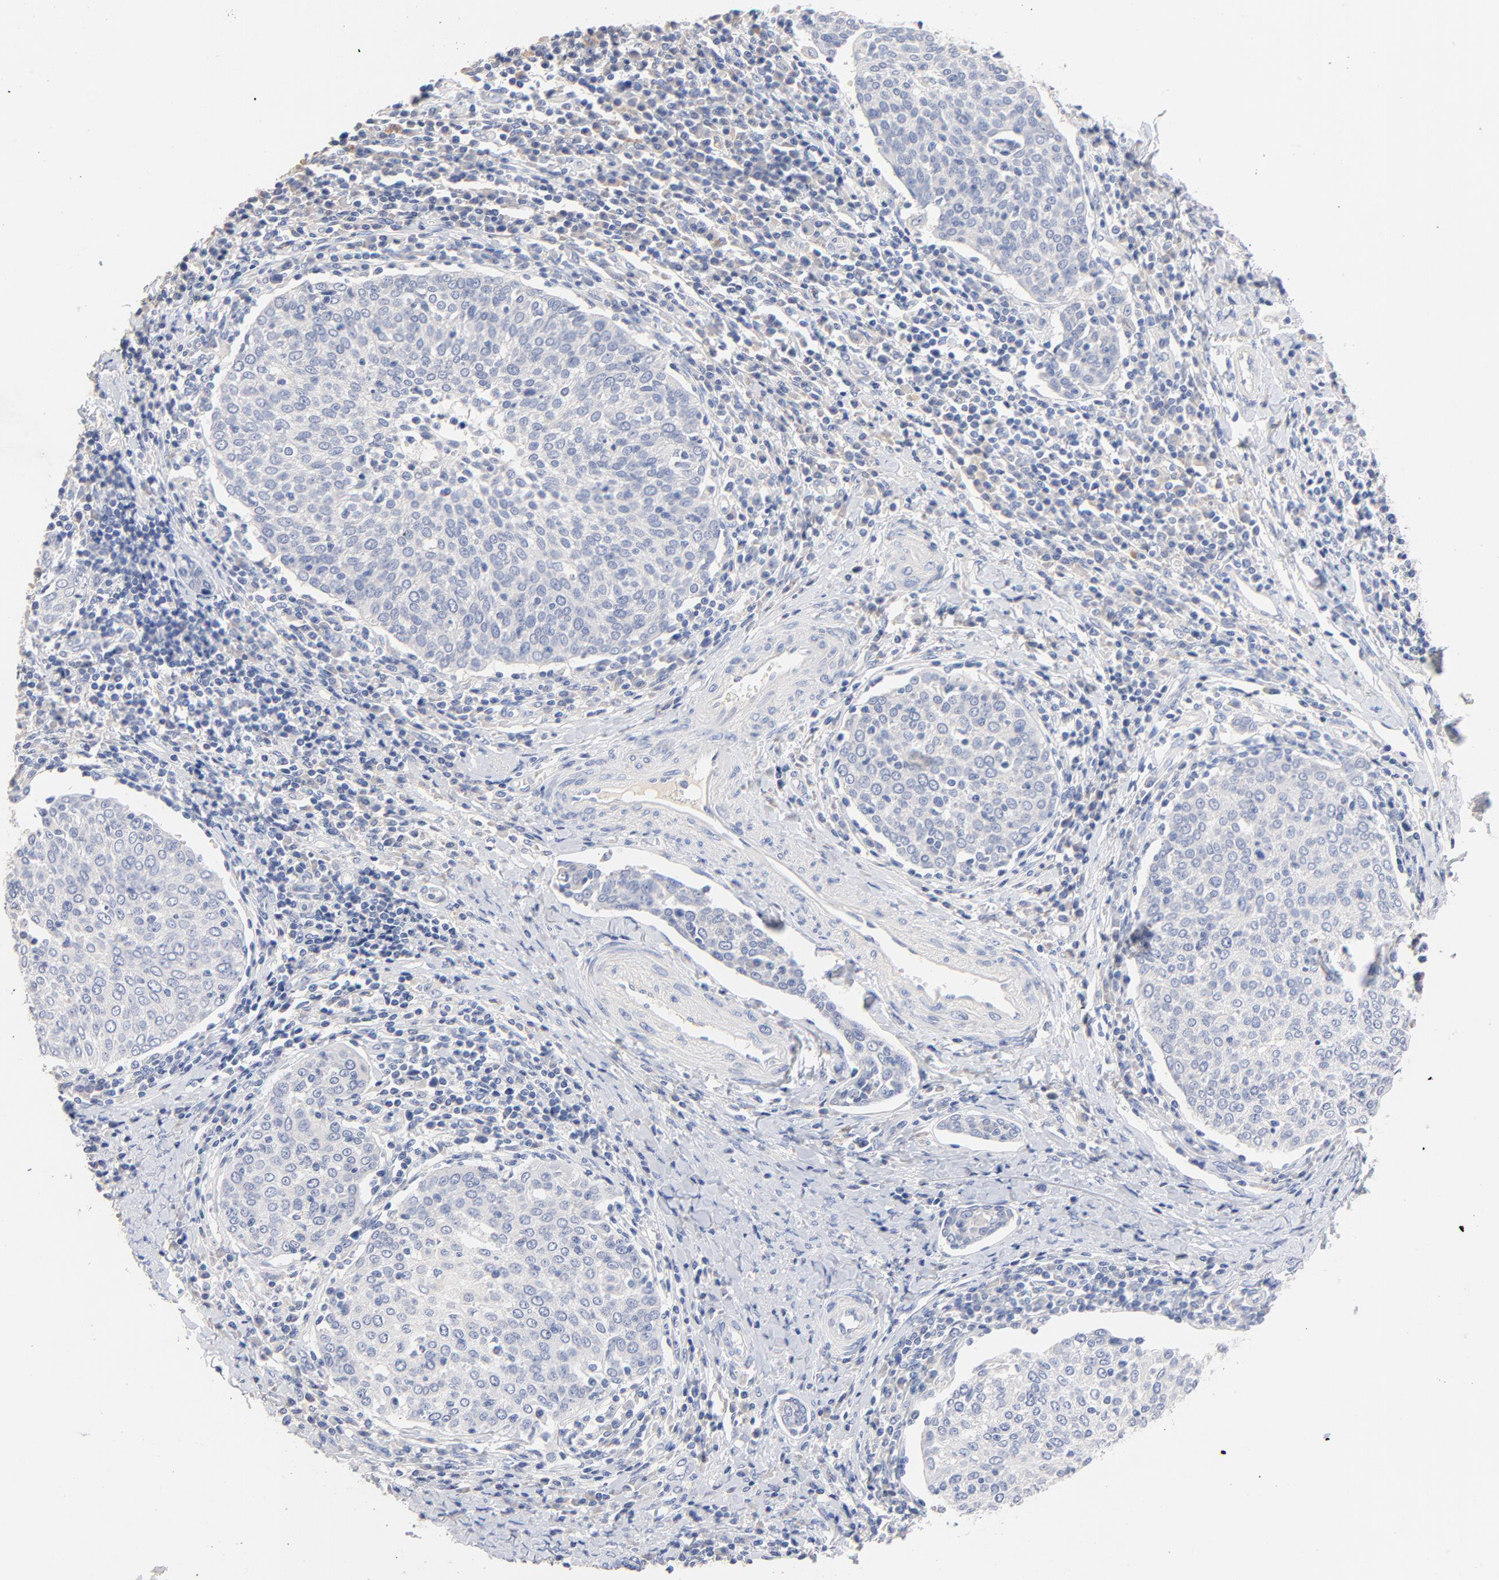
{"staining": {"intensity": "negative", "quantity": "none", "location": "none"}, "tissue": "cervical cancer", "cell_type": "Tumor cells", "image_type": "cancer", "snomed": [{"axis": "morphology", "description": "Squamous cell carcinoma, NOS"}, {"axis": "topography", "description": "Cervix"}], "caption": "IHC of cervical squamous cell carcinoma displays no expression in tumor cells.", "gene": "CPS1", "patient": {"sex": "female", "age": 40}}